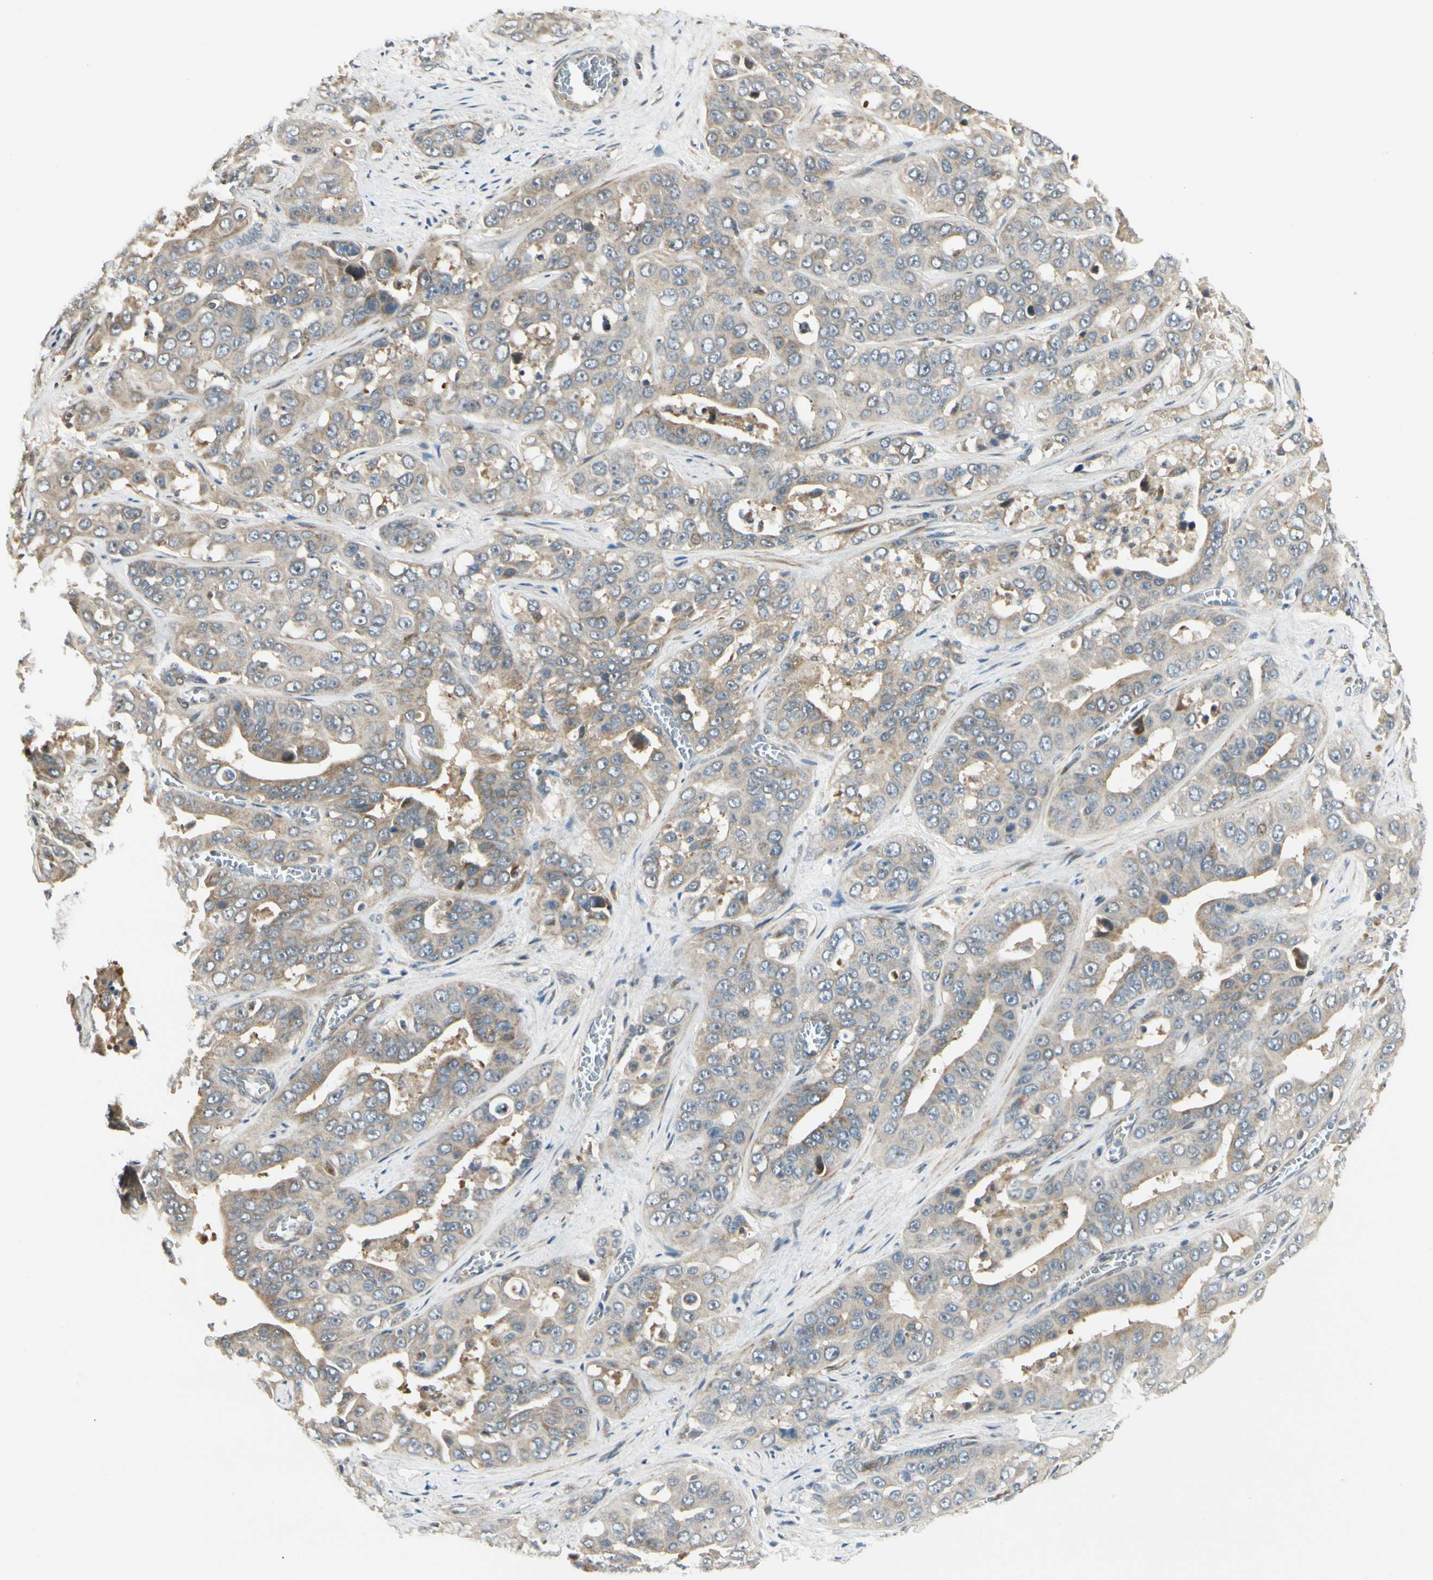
{"staining": {"intensity": "weak", "quantity": ">75%", "location": "cytoplasmic/membranous"}, "tissue": "liver cancer", "cell_type": "Tumor cells", "image_type": "cancer", "snomed": [{"axis": "morphology", "description": "Cholangiocarcinoma"}, {"axis": "topography", "description": "Liver"}], "caption": "IHC of human liver cancer shows low levels of weak cytoplasmic/membranous expression in approximately >75% of tumor cells.", "gene": "P4HA3", "patient": {"sex": "female", "age": 52}}